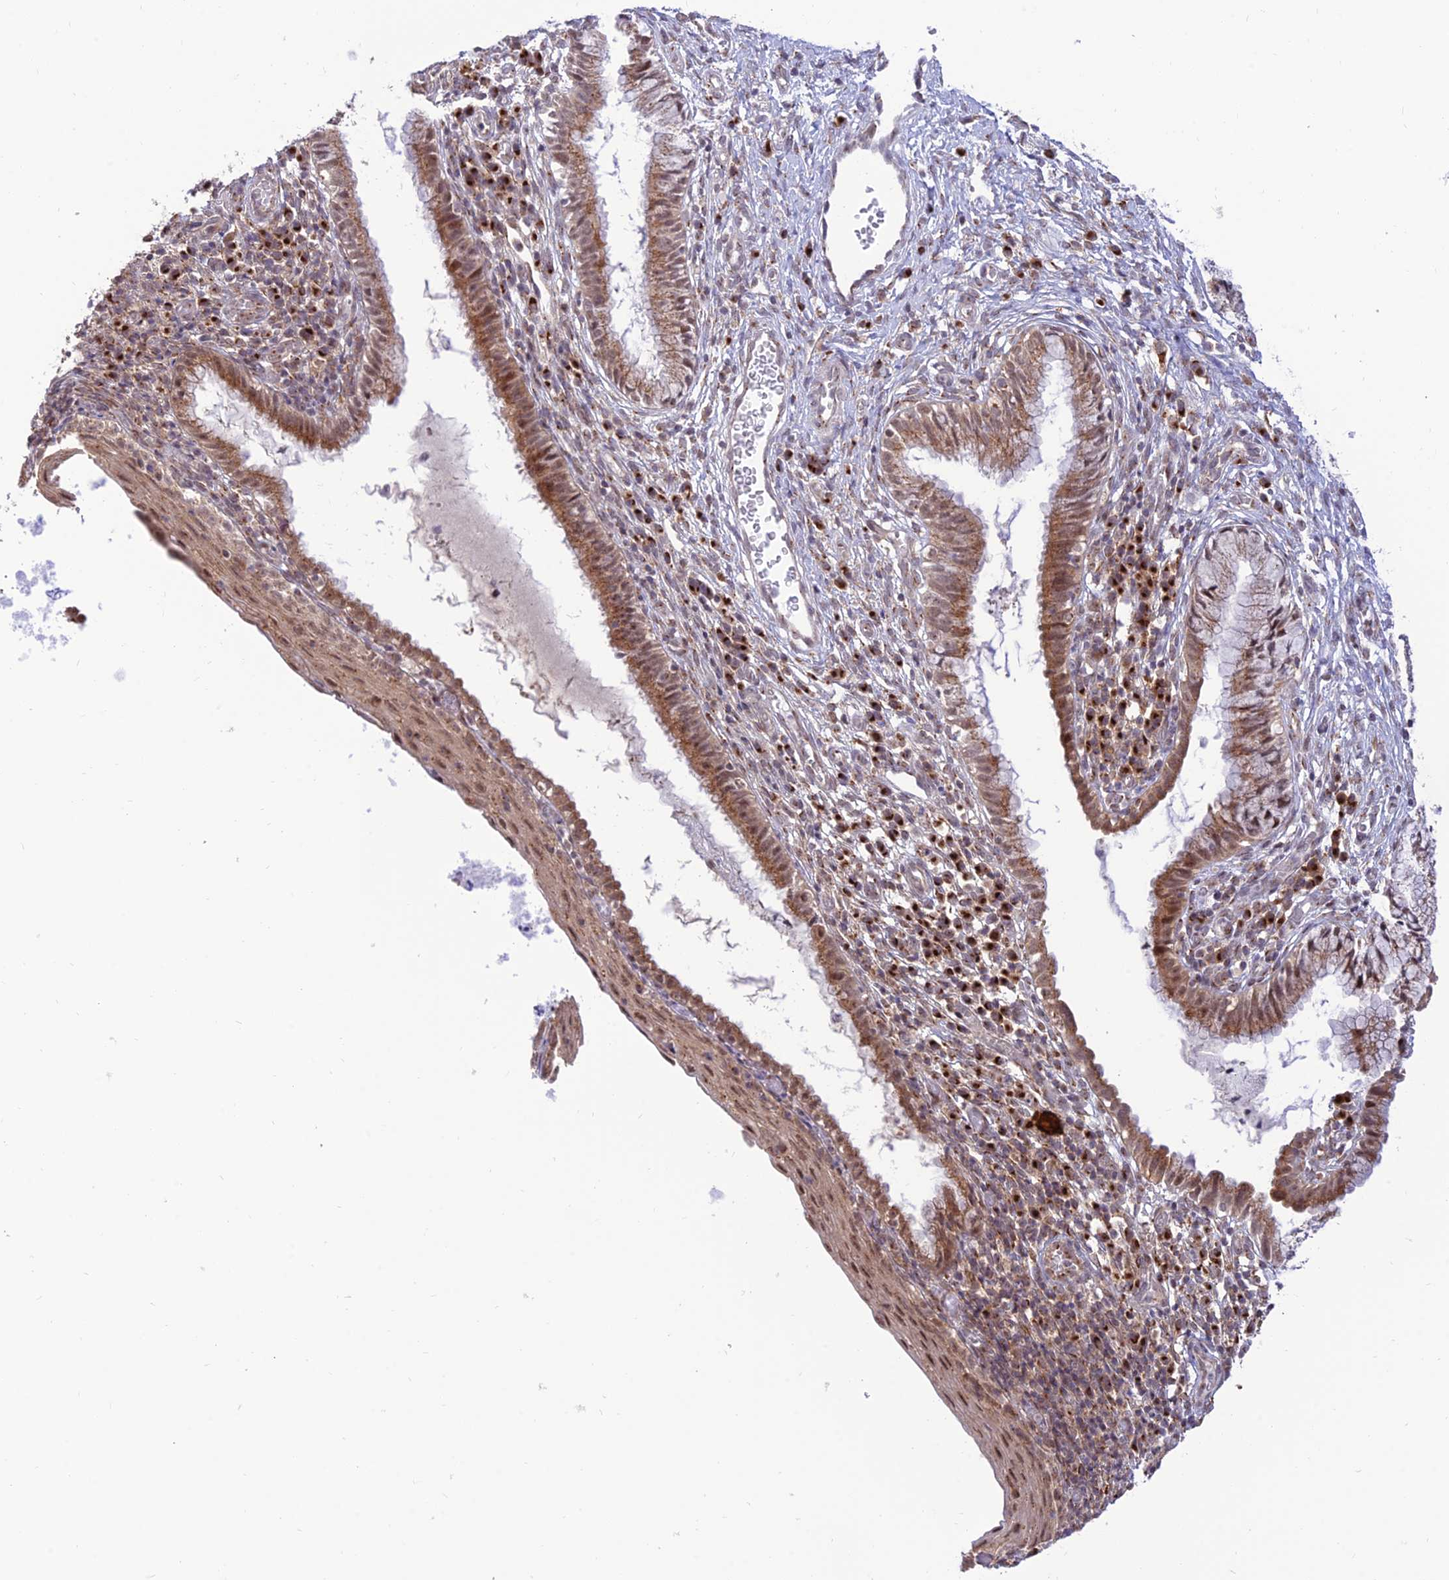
{"staining": {"intensity": "moderate", "quantity": ">75%", "location": "cytoplasmic/membranous"}, "tissue": "cervix", "cell_type": "Glandular cells", "image_type": "normal", "snomed": [{"axis": "morphology", "description": "Normal tissue, NOS"}, {"axis": "topography", "description": "Cervix"}], "caption": "Immunohistochemistry image of unremarkable cervix stained for a protein (brown), which displays medium levels of moderate cytoplasmic/membranous positivity in about >75% of glandular cells.", "gene": "GOLGA3", "patient": {"sex": "female", "age": 27}}